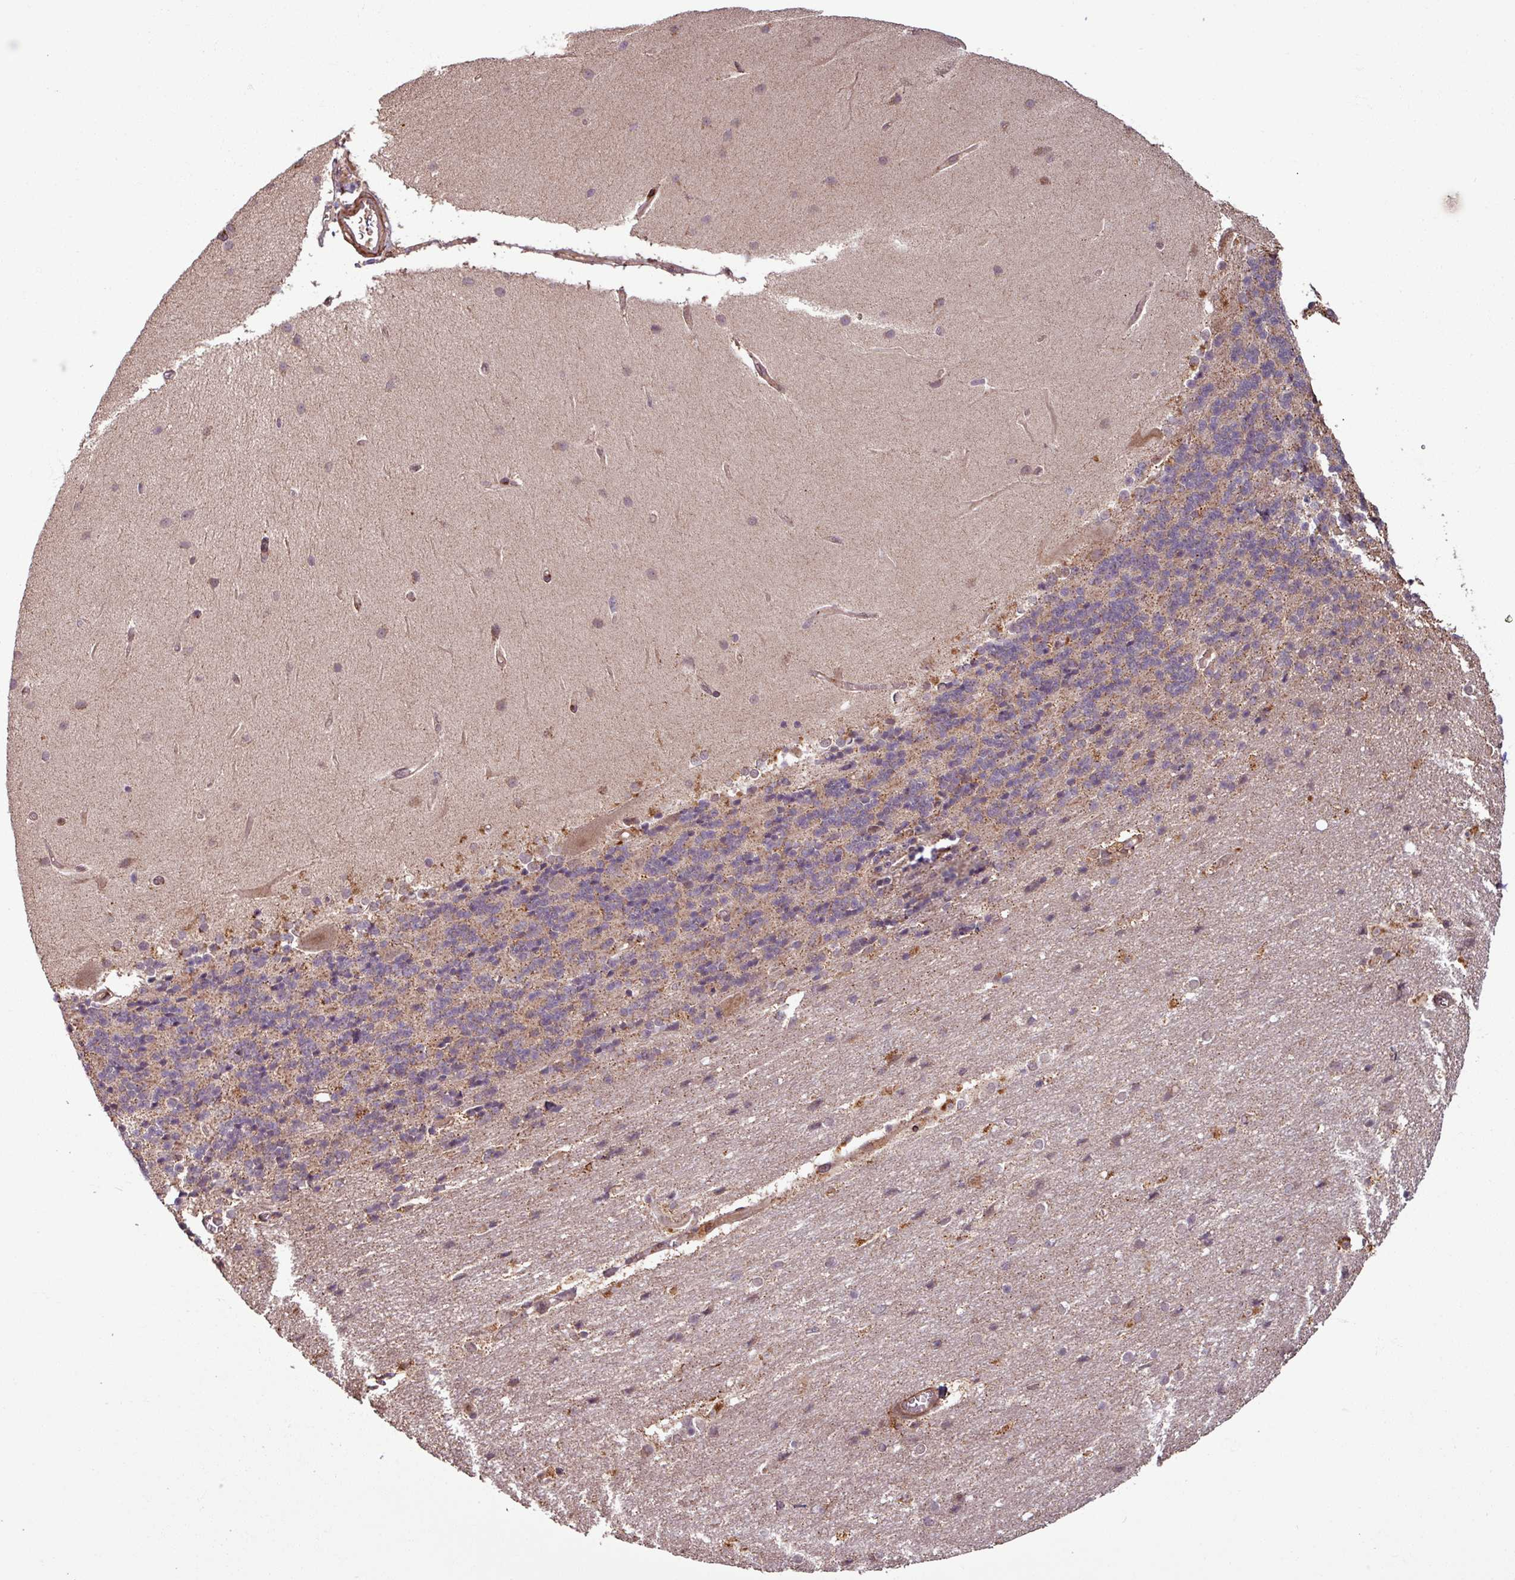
{"staining": {"intensity": "negative", "quantity": "none", "location": "none"}, "tissue": "cerebellum", "cell_type": "Cells in granular layer", "image_type": "normal", "snomed": [{"axis": "morphology", "description": "Normal tissue, NOS"}, {"axis": "topography", "description": "Cerebellum"}], "caption": "The micrograph demonstrates no significant expression in cells in granular layer of cerebellum. (IHC, brightfield microscopy, high magnification).", "gene": "OR6B1", "patient": {"sex": "female", "age": 54}}